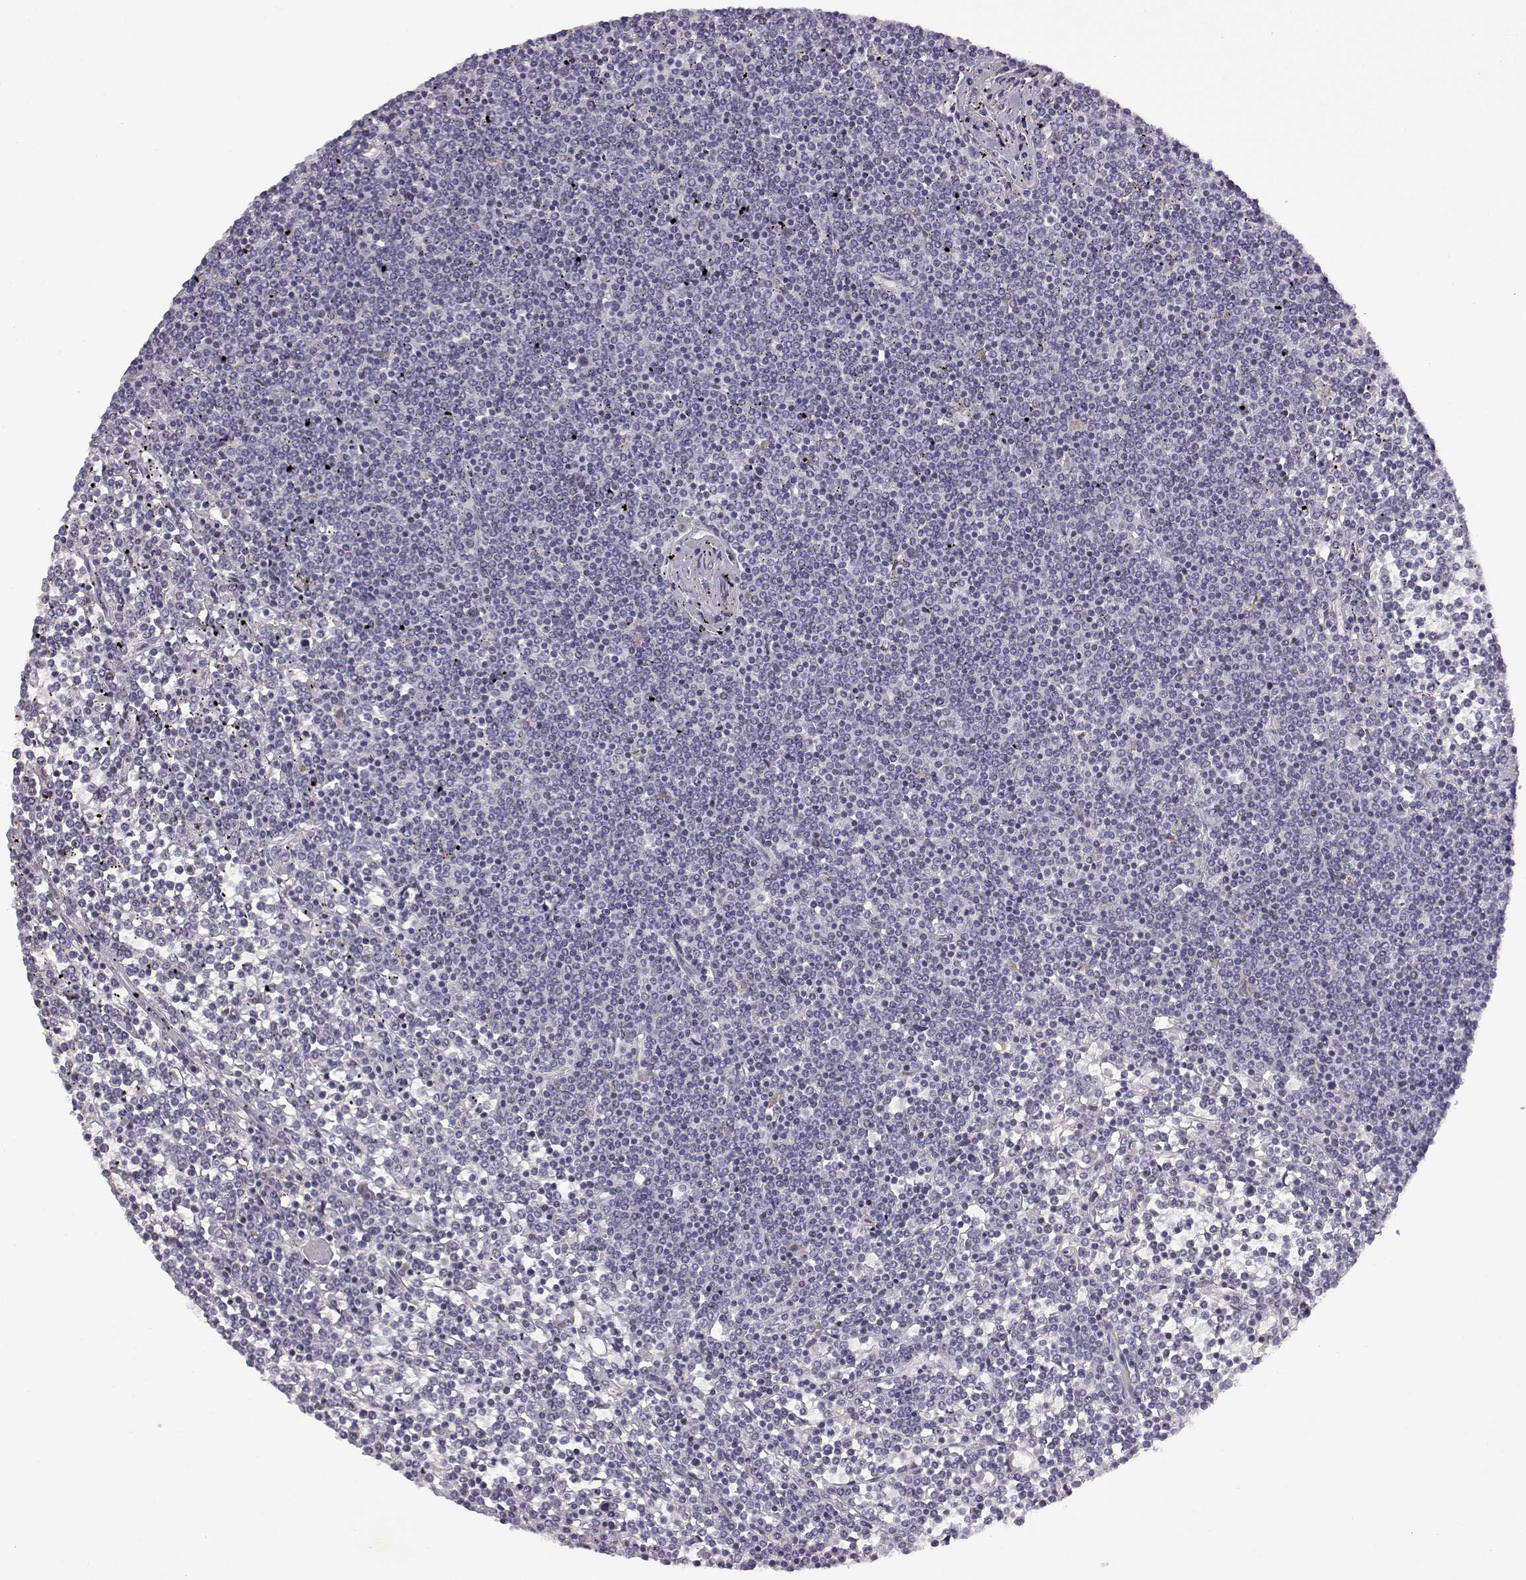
{"staining": {"intensity": "negative", "quantity": "none", "location": "none"}, "tissue": "lymphoma", "cell_type": "Tumor cells", "image_type": "cancer", "snomed": [{"axis": "morphology", "description": "Malignant lymphoma, non-Hodgkin's type, Low grade"}, {"axis": "topography", "description": "Spleen"}], "caption": "The histopathology image reveals no significant staining in tumor cells of lymphoma. (Stains: DAB immunohistochemistry with hematoxylin counter stain, Microscopy: brightfield microscopy at high magnification).", "gene": "VGF", "patient": {"sex": "female", "age": 19}}